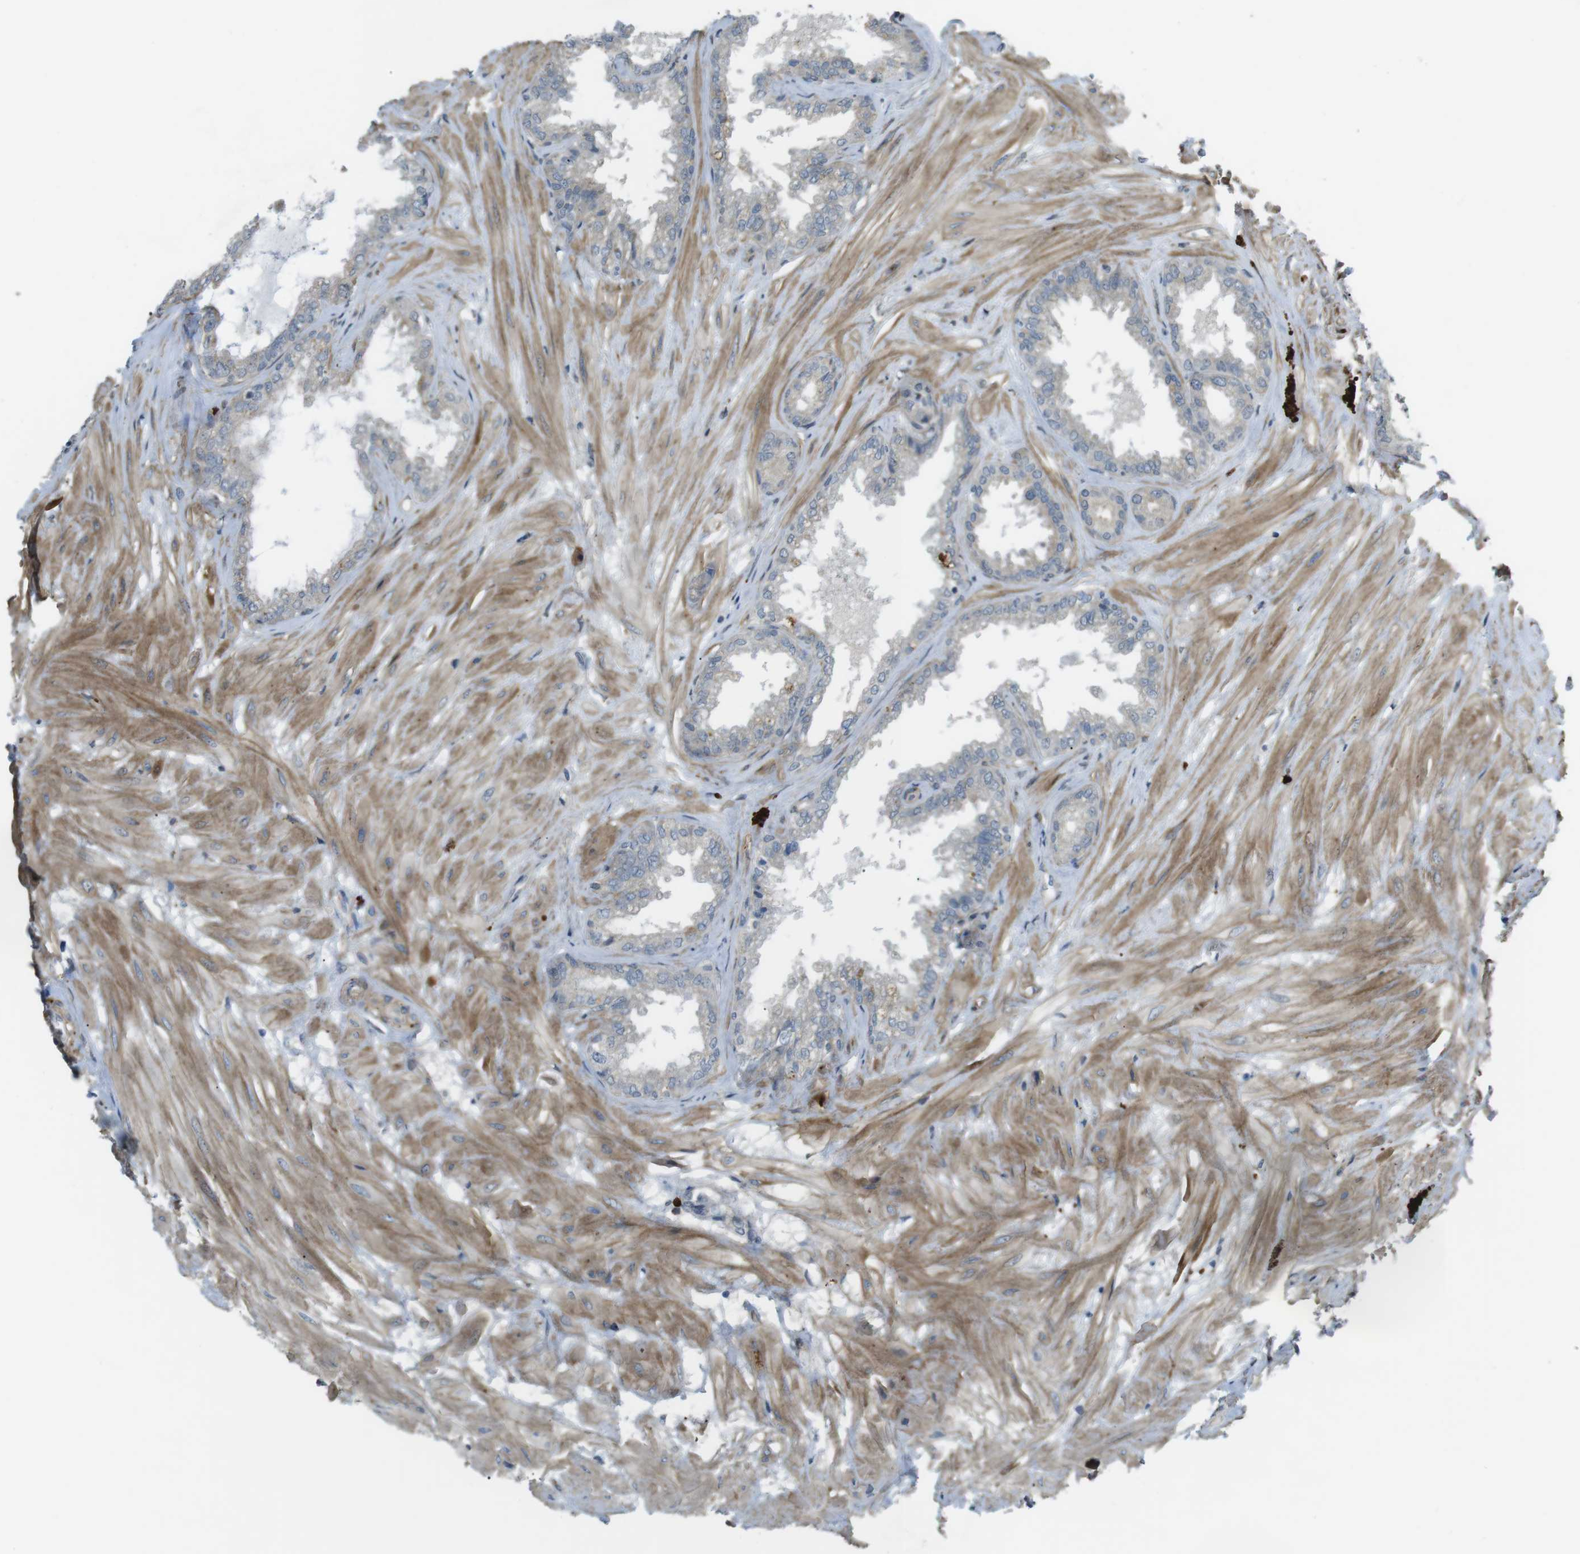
{"staining": {"intensity": "weak", "quantity": "25%-75%", "location": "cytoplasmic/membranous"}, "tissue": "seminal vesicle", "cell_type": "Glandular cells", "image_type": "normal", "snomed": [{"axis": "morphology", "description": "Normal tissue, NOS"}, {"axis": "topography", "description": "Seminal veicle"}], "caption": "DAB (3,3'-diaminobenzidine) immunohistochemical staining of benign human seminal vesicle exhibits weak cytoplasmic/membranous protein staining in approximately 25%-75% of glandular cells.", "gene": "KANK2", "patient": {"sex": "male", "age": 46}}